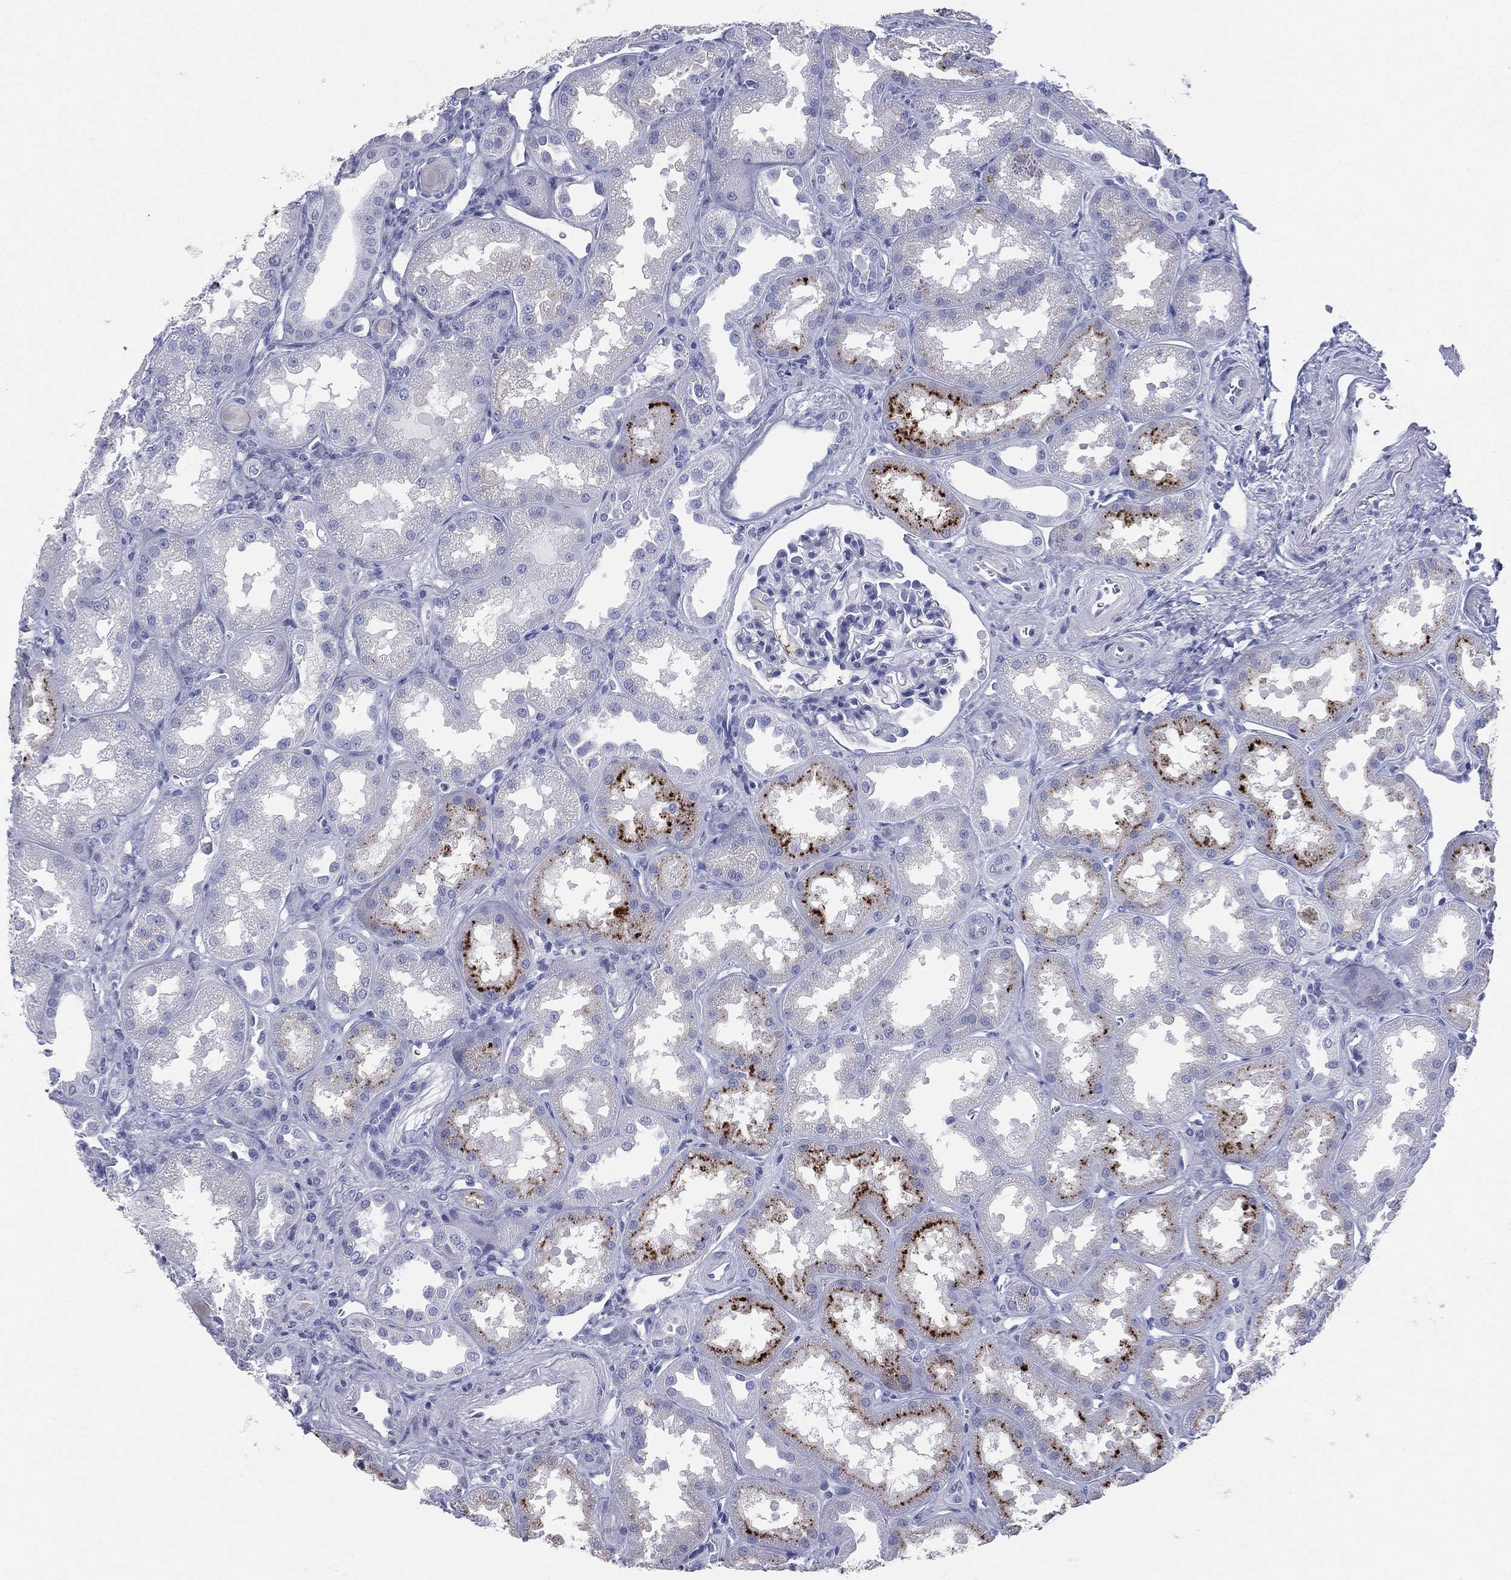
{"staining": {"intensity": "negative", "quantity": "none", "location": "none"}, "tissue": "kidney", "cell_type": "Cells in glomeruli", "image_type": "normal", "snomed": [{"axis": "morphology", "description": "Normal tissue, NOS"}, {"axis": "topography", "description": "Kidney"}], "caption": "Kidney stained for a protein using IHC reveals no positivity cells in glomeruli.", "gene": "HP", "patient": {"sex": "male", "age": 61}}